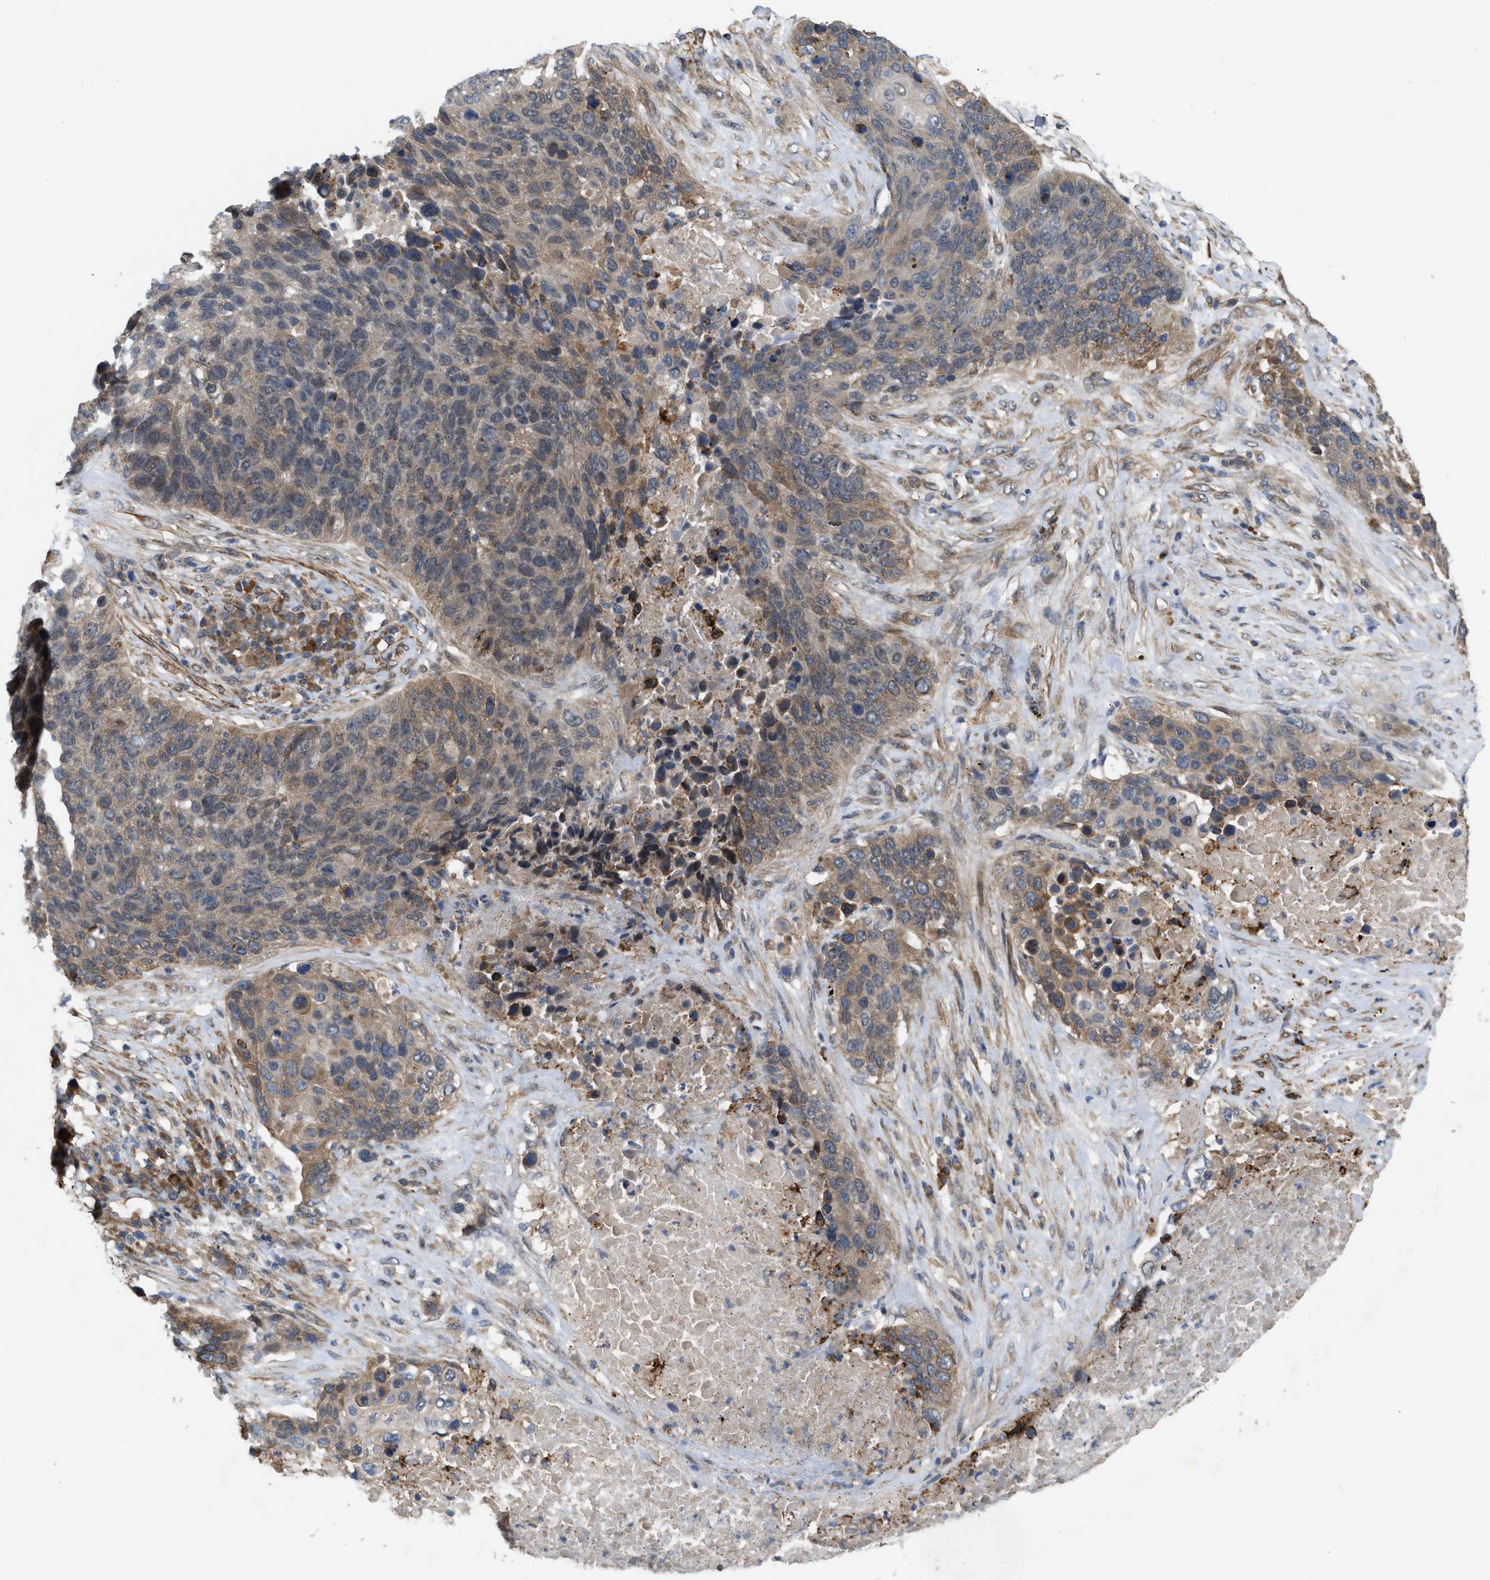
{"staining": {"intensity": "weak", "quantity": "25%-75%", "location": "cytoplasmic/membranous"}, "tissue": "lung cancer", "cell_type": "Tumor cells", "image_type": "cancer", "snomed": [{"axis": "morphology", "description": "Squamous cell carcinoma, NOS"}, {"axis": "topography", "description": "Lung"}], "caption": "Immunohistochemistry histopathology image of neoplastic tissue: human squamous cell carcinoma (lung) stained using immunohistochemistry demonstrates low levels of weak protein expression localized specifically in the cytoplasmic/membranous of tumor cells, appearing as a cytoplasmic/membranous brown color.", "gene": "MFSD6", "patient": {"sex": "male", "age": 66}}